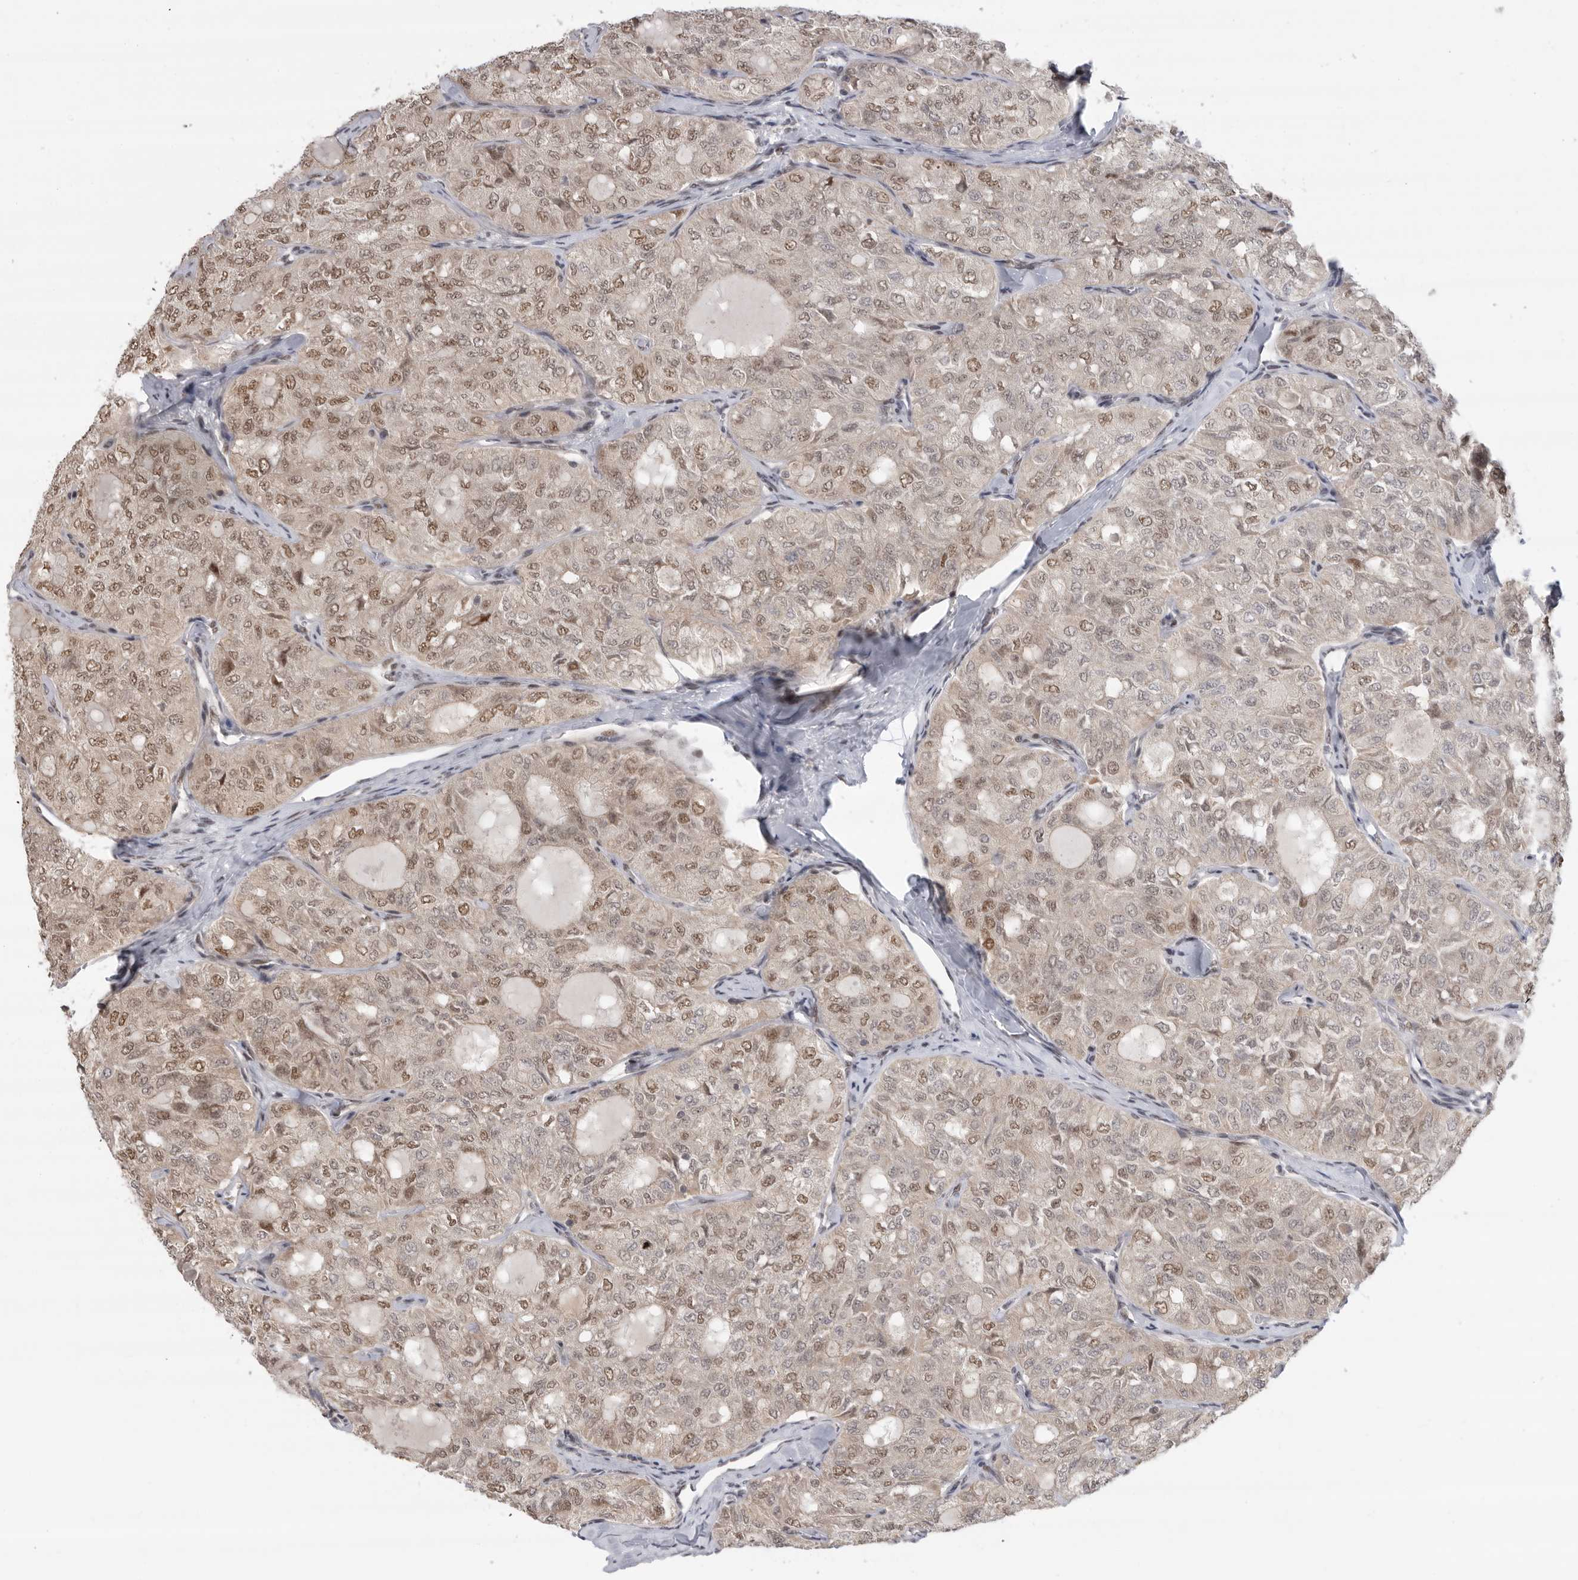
{"staining": {"intensity": "moderate", "quantity": ">75%", "location": "nuclear"}, "tissue": "thyroid cancer", "cell_type": "Tumor cells", "image_type": "cancer", "snomed": [{"axis": "morphology", "description": "Follicular adenoma carcinoma, NOS"}, {"axis": "topography", "description": "Thyroid gland"}], "caption": "Immunohistochemistry micrograph of neoplastic tissue: thyroid cancer (follicular adenoma carcinoma) stained using immunohistochemistry (IHC) shows medium levels of moderate protein expression localized specifically in the nuclear of tumor cells, appearing as a nuclear brown color.", "gene": "ZNF830", "patient": {"sex": "male", "age": 75}}